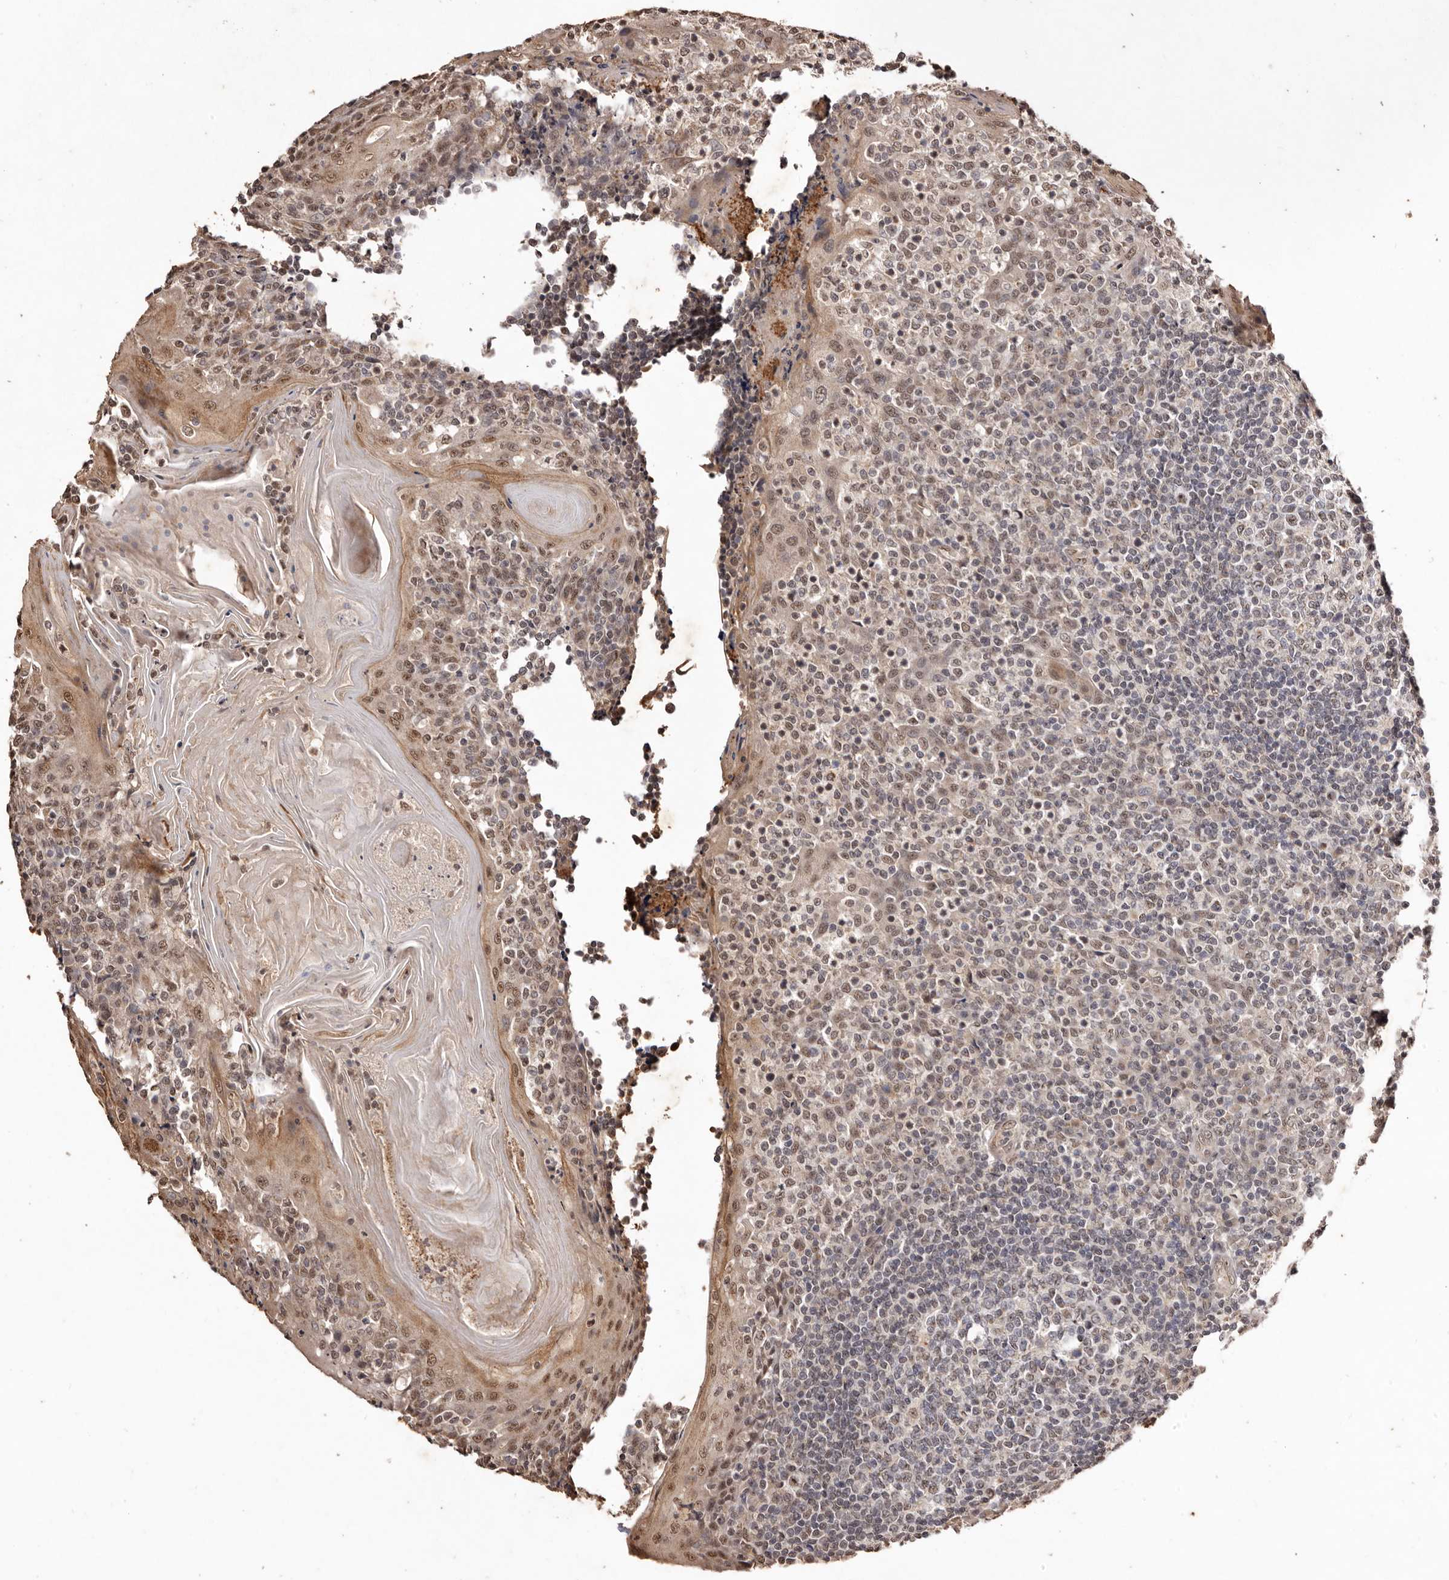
{"staining": {"intensity": "weak", "quantity": "<25%", "location": "nuclear"}, "tissue": "tonsil", "cell_type": "Germinal center cells", "image_type": "normal", "snomed": [{"axis": "morphology", "description": "Normal tissue, NOS"}, {"axis": "topography", "description": "Tonsil"}], "caption": "IHC photomicrograph of unremarkable human tonsil stained for a protein (brown), which shows no positivity in germinal center cells.", "gene": "NOTCH1", "patient": {"sex": "female", "age": 19}}